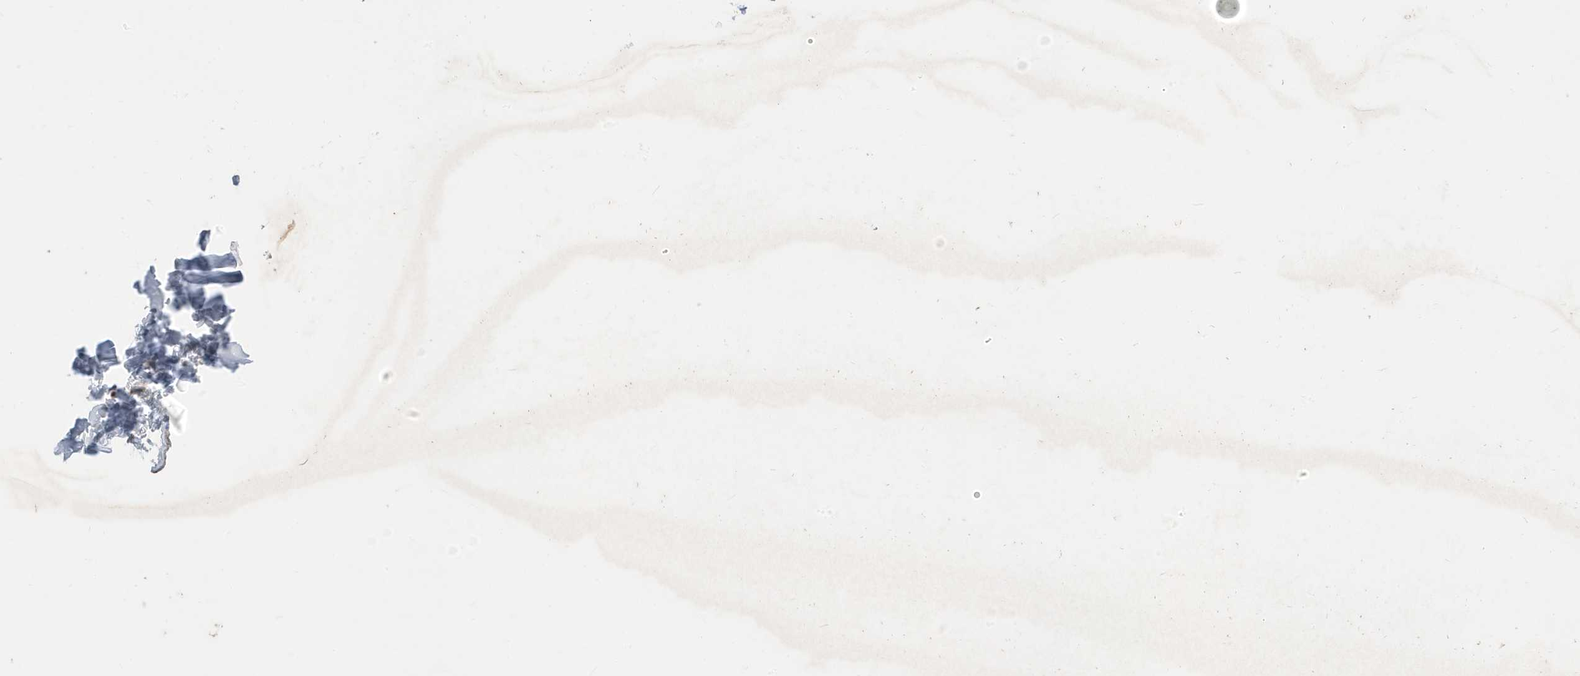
{"staining": {"intensity": "moderate", "quantity": ">75%", "location": "cytoplasmic/membranous"}, "tissue": "skin", "cell_type": "Fibroblasts", "image_type": "normal", "snomed": [{"axis": "morphology", "description": "Normal tissue, NOS"}, {"axis": "topography", "description": "Skin"}], "caption": "Fibroblasts display moderate cytoplasmic/membranous staining in about >75% of cells in normal skin.", "gene": "ATP13A5", "patient": {"sex": "female", "age": 27}}